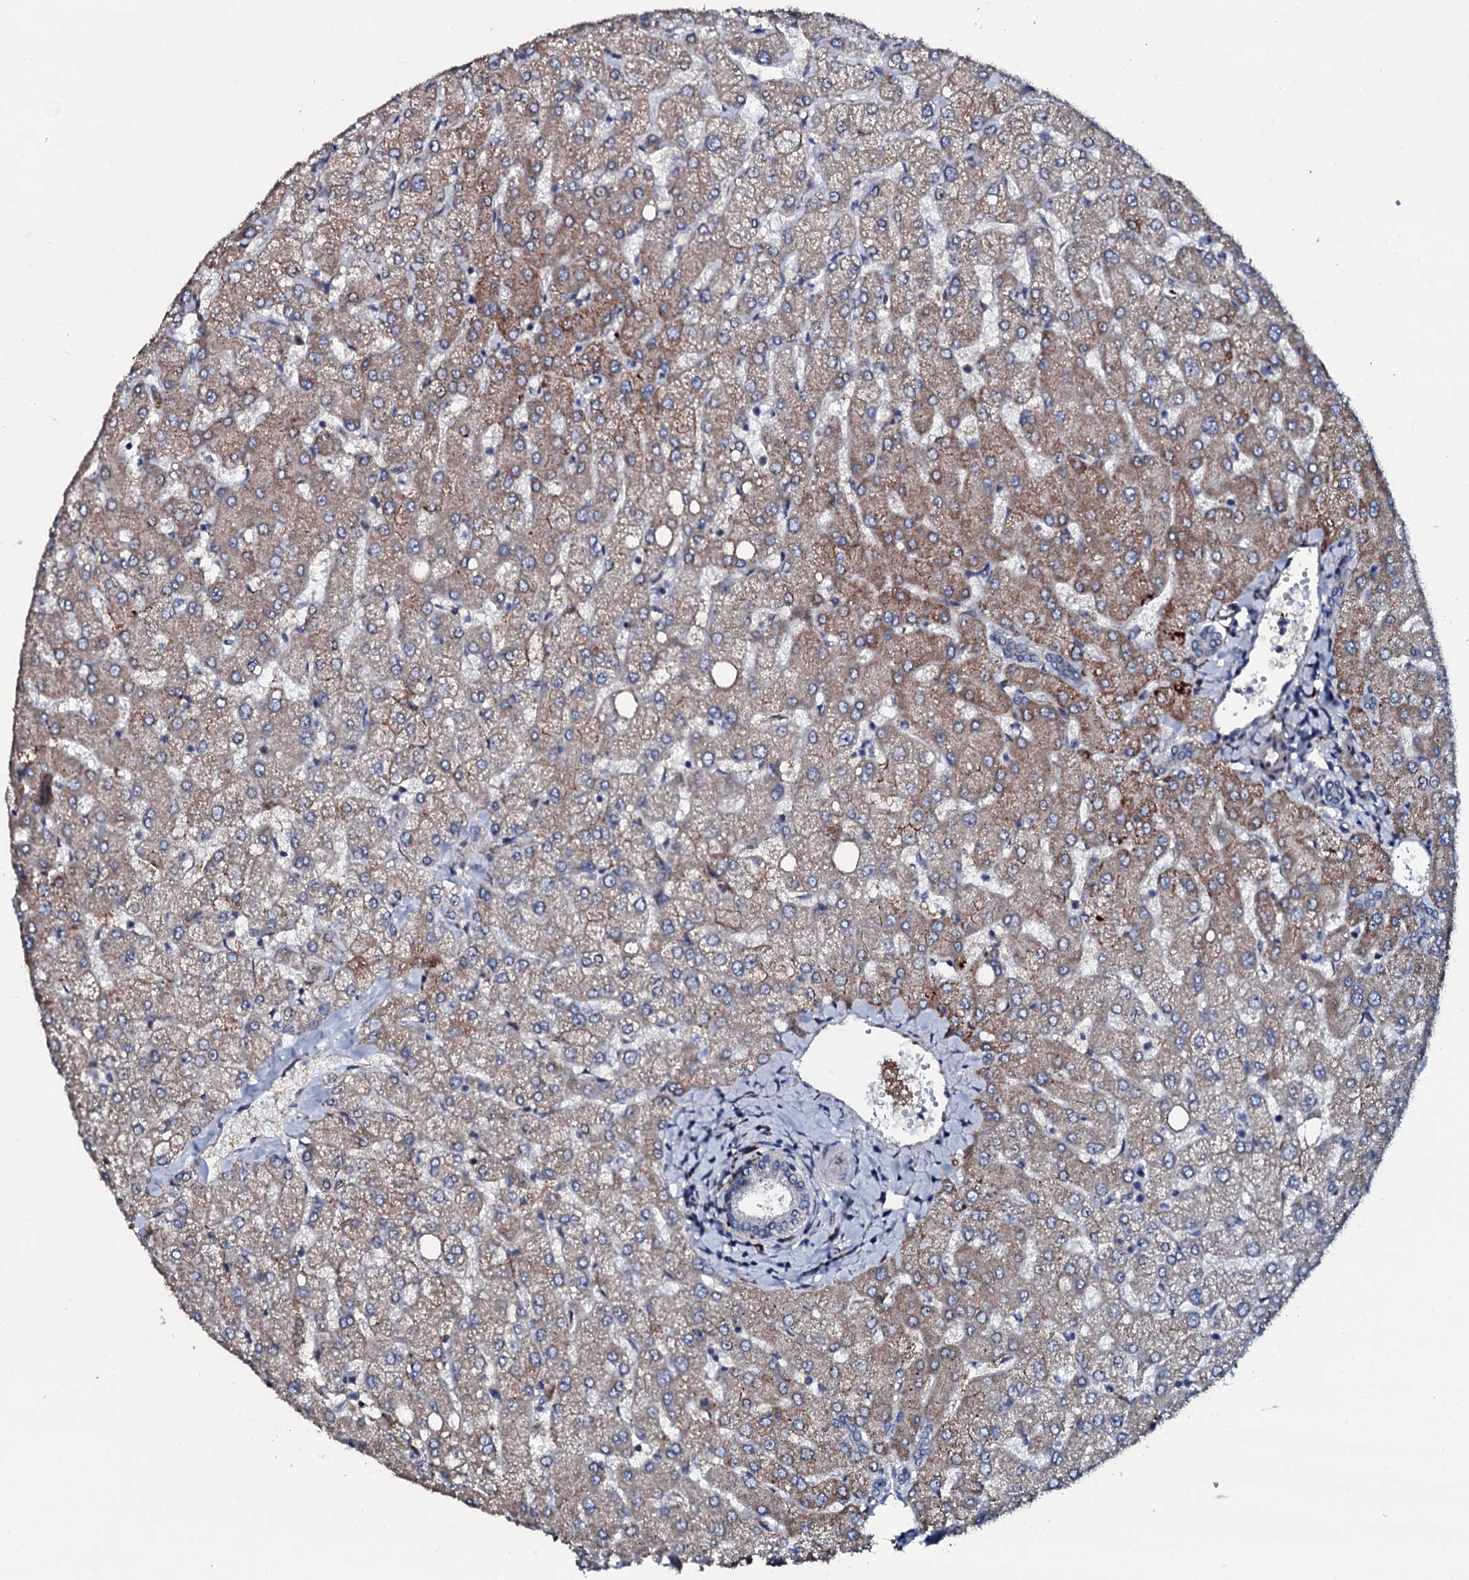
{"staining": {"intensity": "negative", "quantity": "none", "location": "none"}, "tissue": "liver", "cell_type": "Cholangiocytes", "image_type": "normal", "snomed": [{"axis": "morphology", "description": "Normal tissue, NOS"}, {"axis": "topography", "description": "Liver"}], "caption": "Cholangiocytes are negative for brown protein staining in unremarkable liver. The staining is performed using DAB (3,3'-diaminobenzidine) brown chromogen with nuclei counter-stained in using hematoxylin.", "gene": "IL12B", "patient": {"sex": "female", "age": 54}}